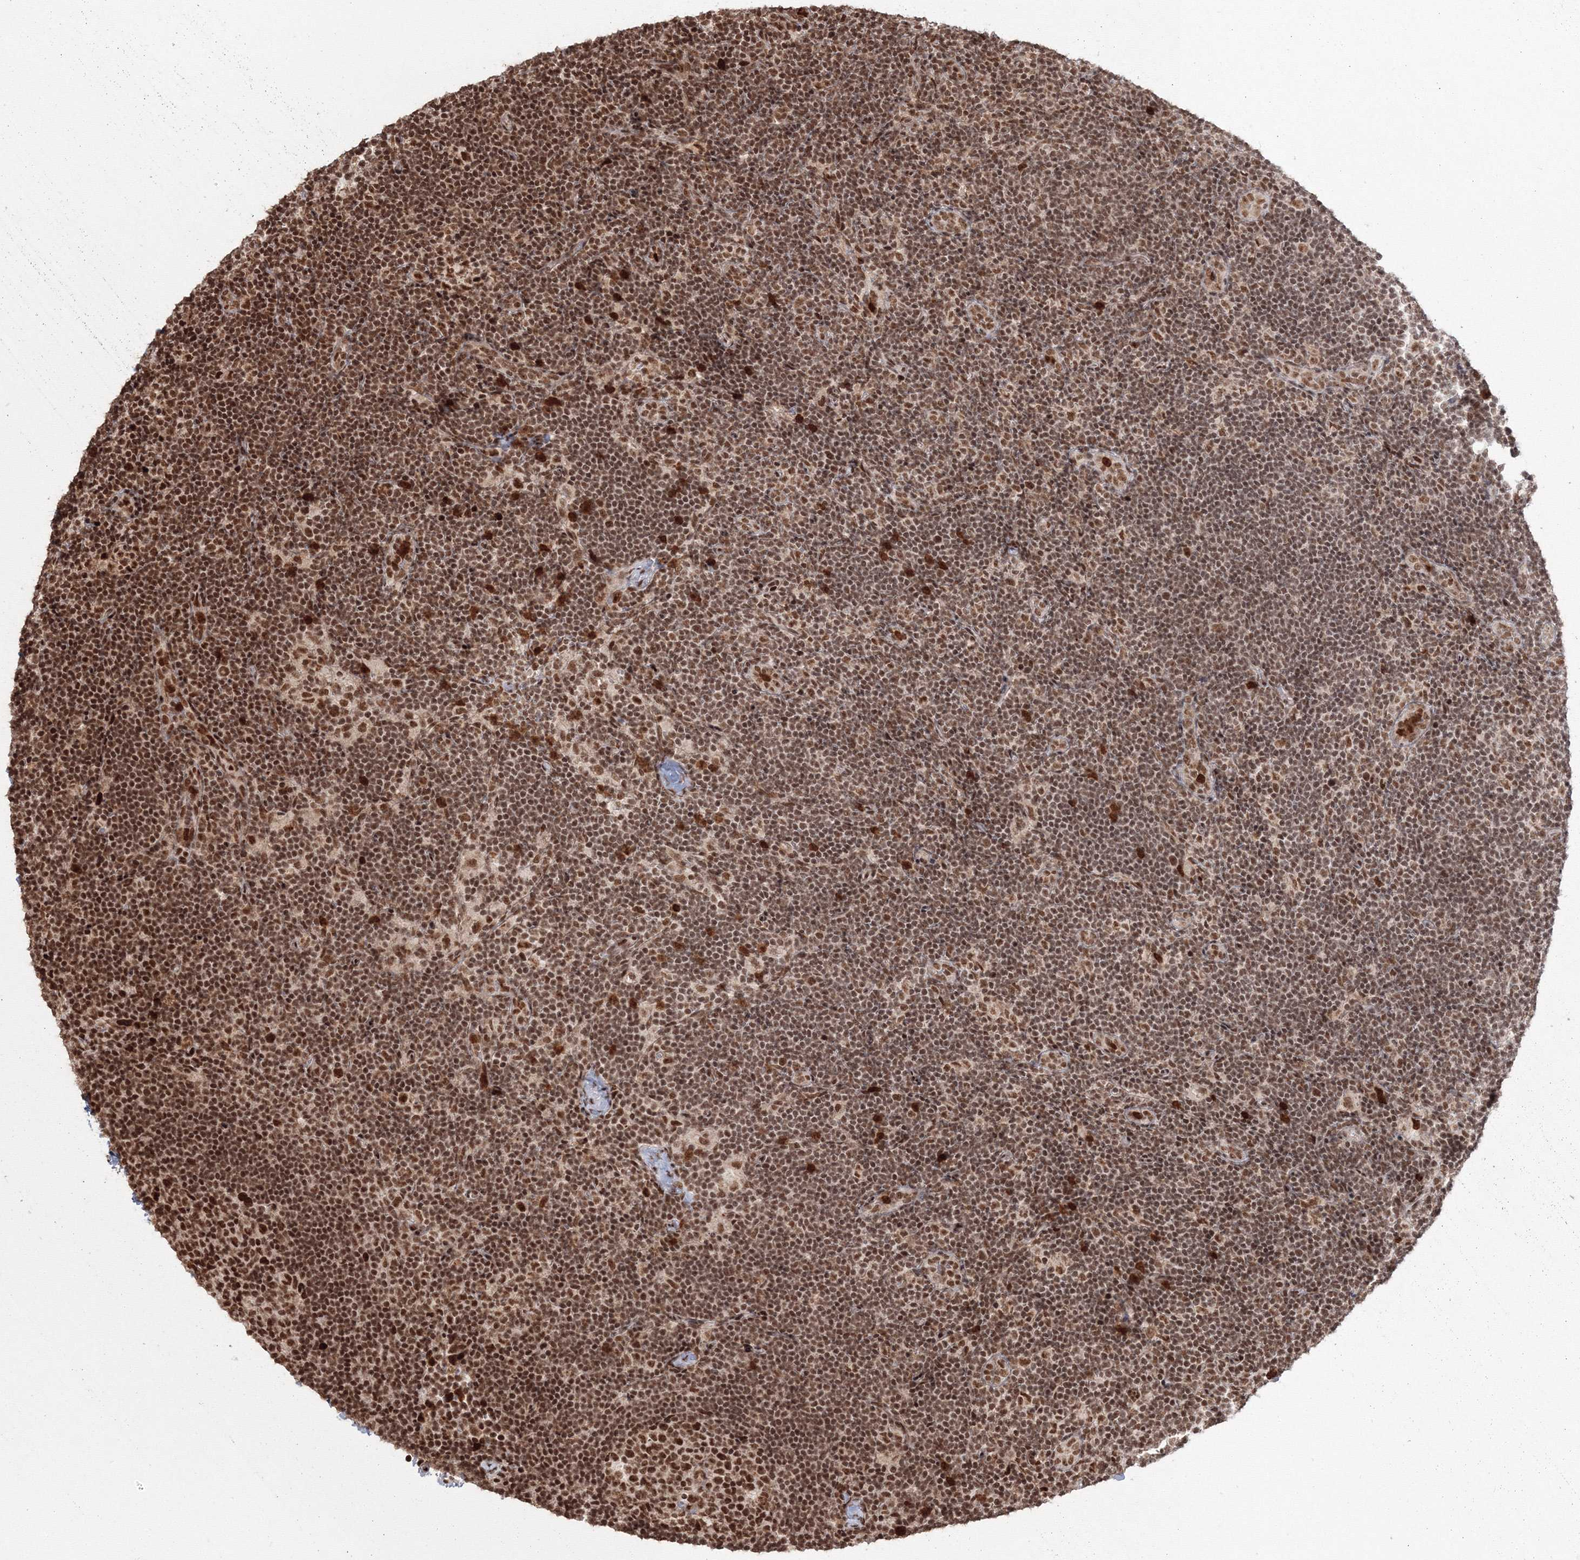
{"staining": {"intensity": "strong", "quantity": ">75%", "location": "nuclear"}, "tissue": "lymph node", "cell_type": "Germinal center cells", "image_type": "normal", "snomed": [{"axis": "morphology", "description": "Normal tissue, NOS"}, {"axis": "topography", "description": "Lymph node"}], "caption": "Unremarkable lymph node was stained to show a protein in brown. There is high levels of strong nuclear expression in approximately >75% of germinal center cells. (Stains: DAB in brown, nuclei in blue, Microscopy: brightfield microscopy at high magnification).", "gene": "KIF20A", "patient": {"sex": "female", "age": 22}}